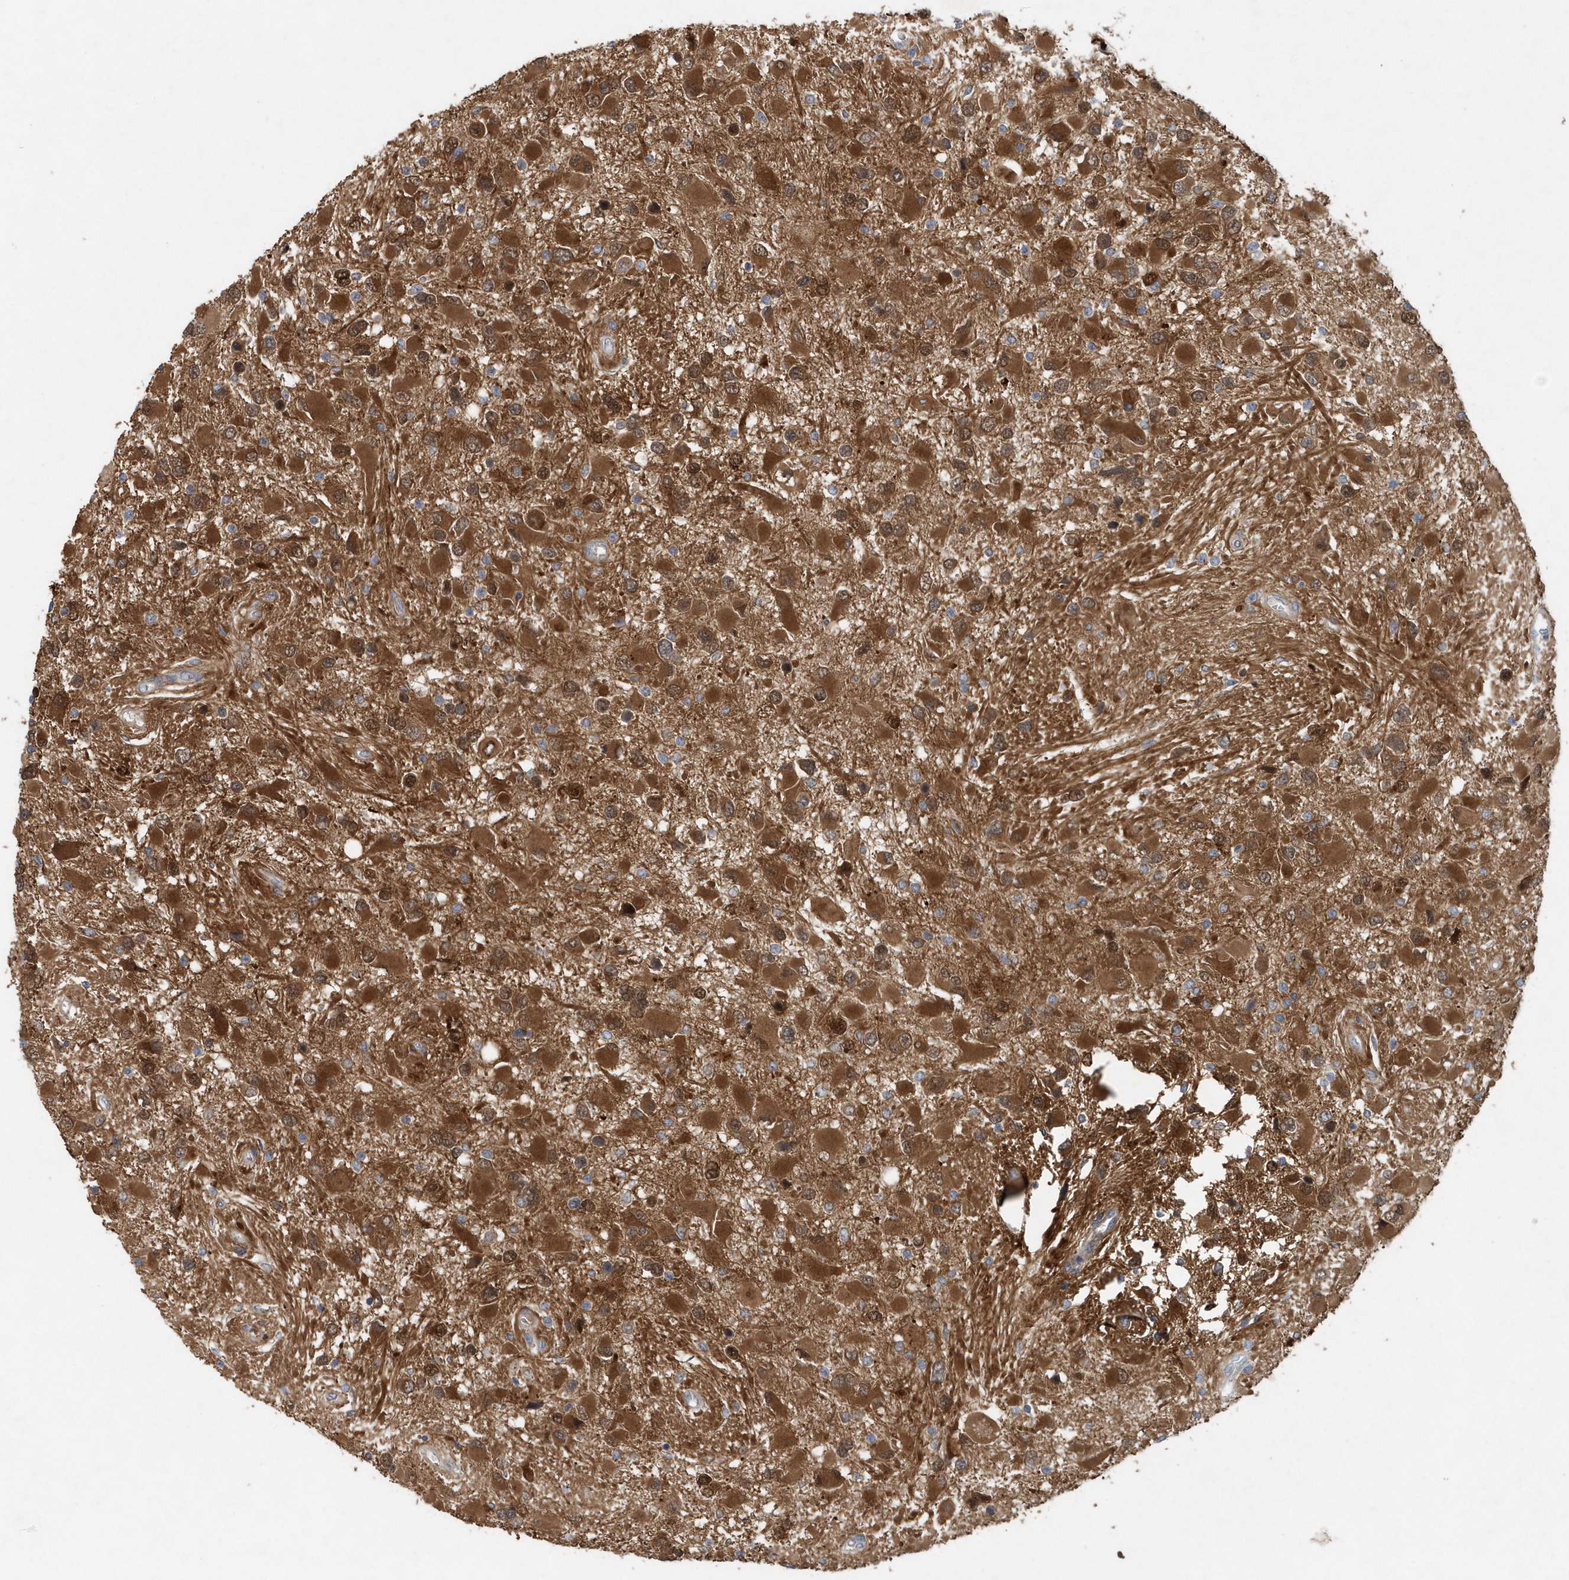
{"staining": {"intensity": "moderate", "quantity": ">75%", "location": "cytoplasmic/membranous"}, "tissue": "glioma", "cell_type": "Tumor cells", "image_type": "cancer", "snomed": [{"axis": "morphology", "description": "Glioma, malignant, High grade"}, {"axis": "topography", "description": "Brain"}], "caption": "Protein staining of malignant glioma (high-grade) tissue exhibits moderate cytoplasmic/membranous positivity in about >75% of tumor cells.", "gene": "PFN2", "patient": {"sex": "male", "age": 53}}